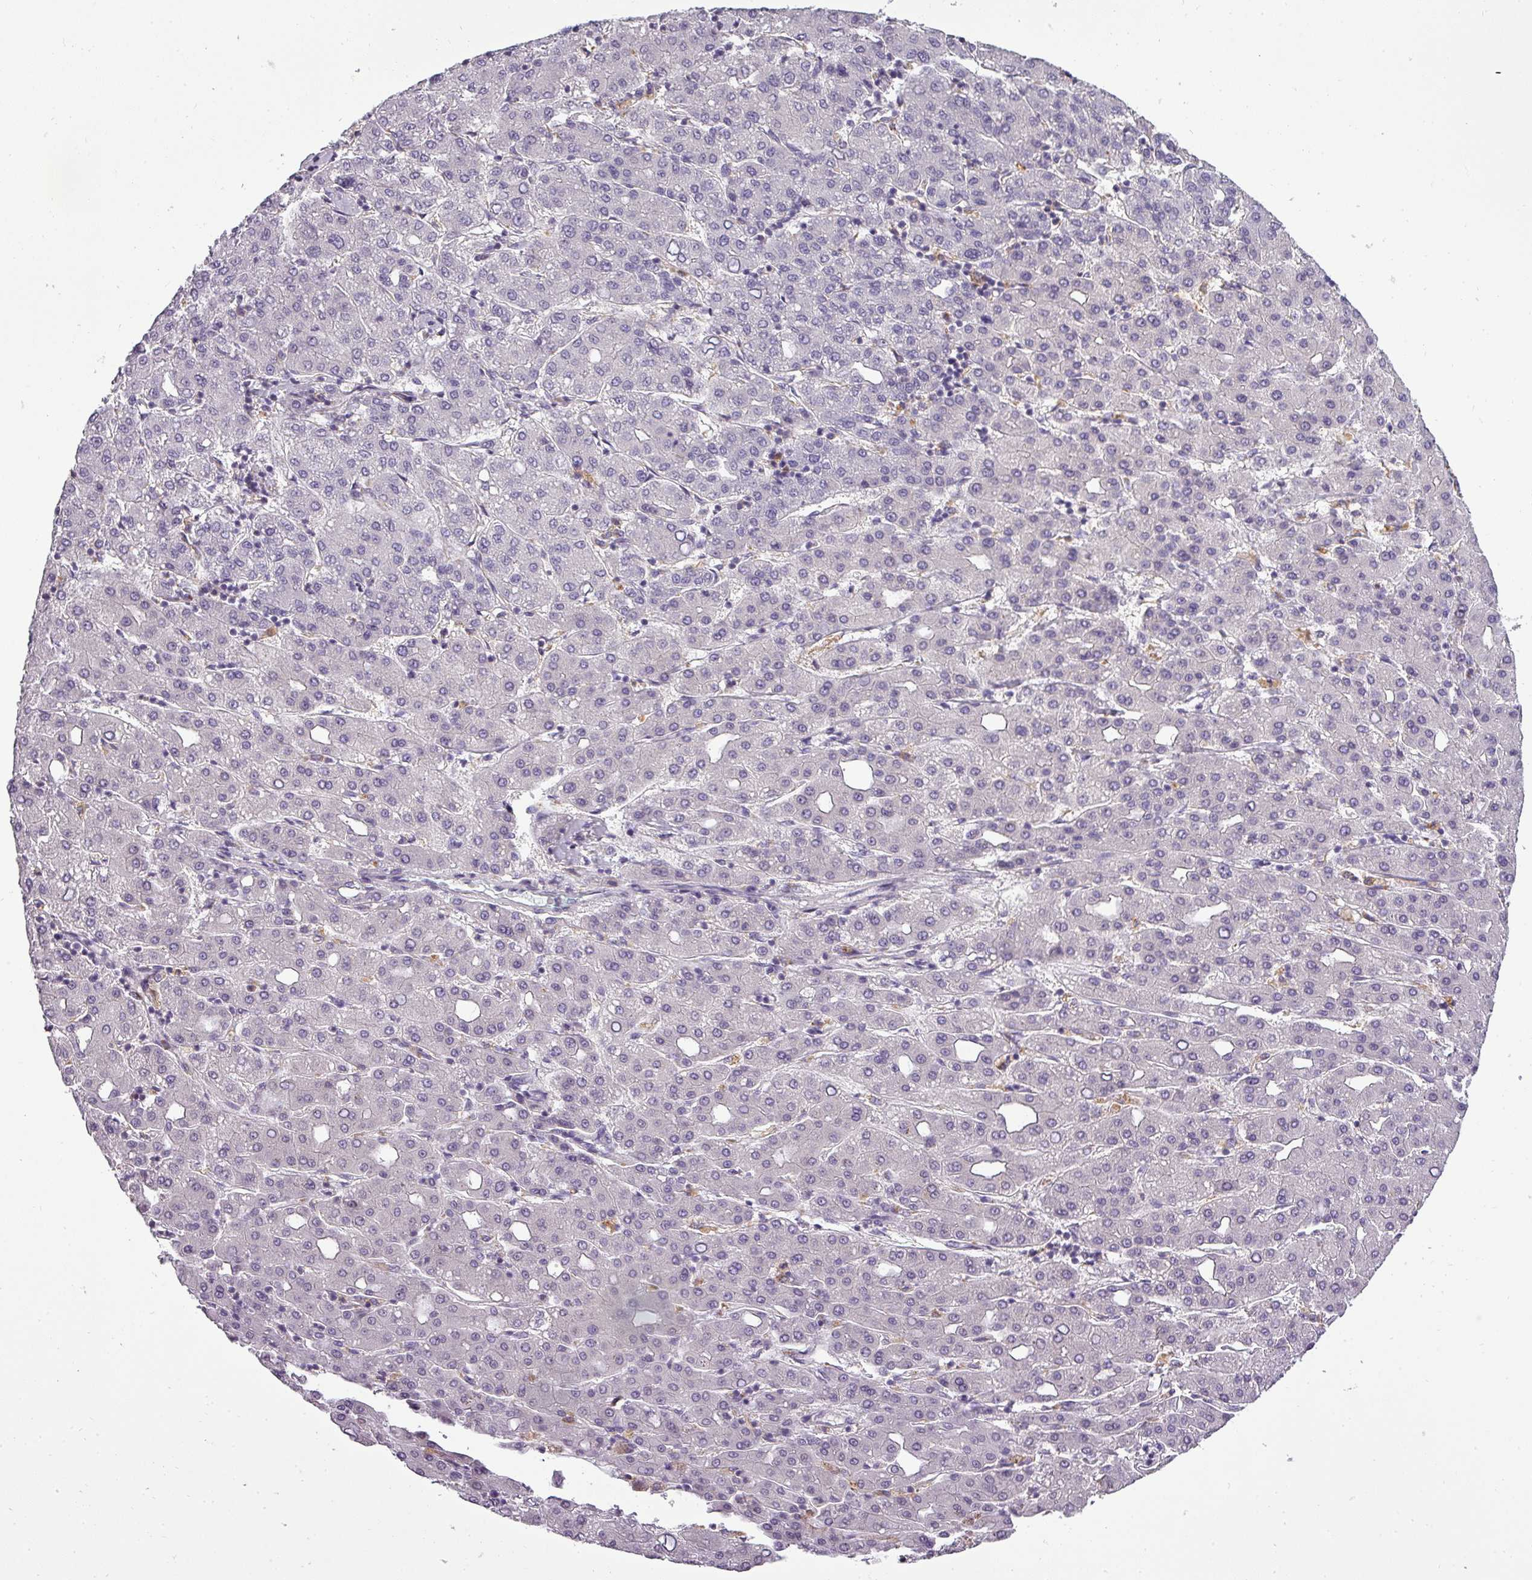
{"staining": {"intensity": "negative", "quantity": "none", "location": "none"}, "tissue": "liver cancer", "cell_type": "Tumor cells", "image_type": "cancer", "snomed": [{"axis": "morphology", "description": "Carcinoma, Hepatocellular, NOS"}, {"axis": "topography", "description": "Liver"}], "caption": "This is a photomicrograph of IHC staining of hepatocellular carcinoma (liver), which shows no expression in tumor cells.", "gene": "ATP6V1D", "patient": {"sex": "male", "age": 65}}